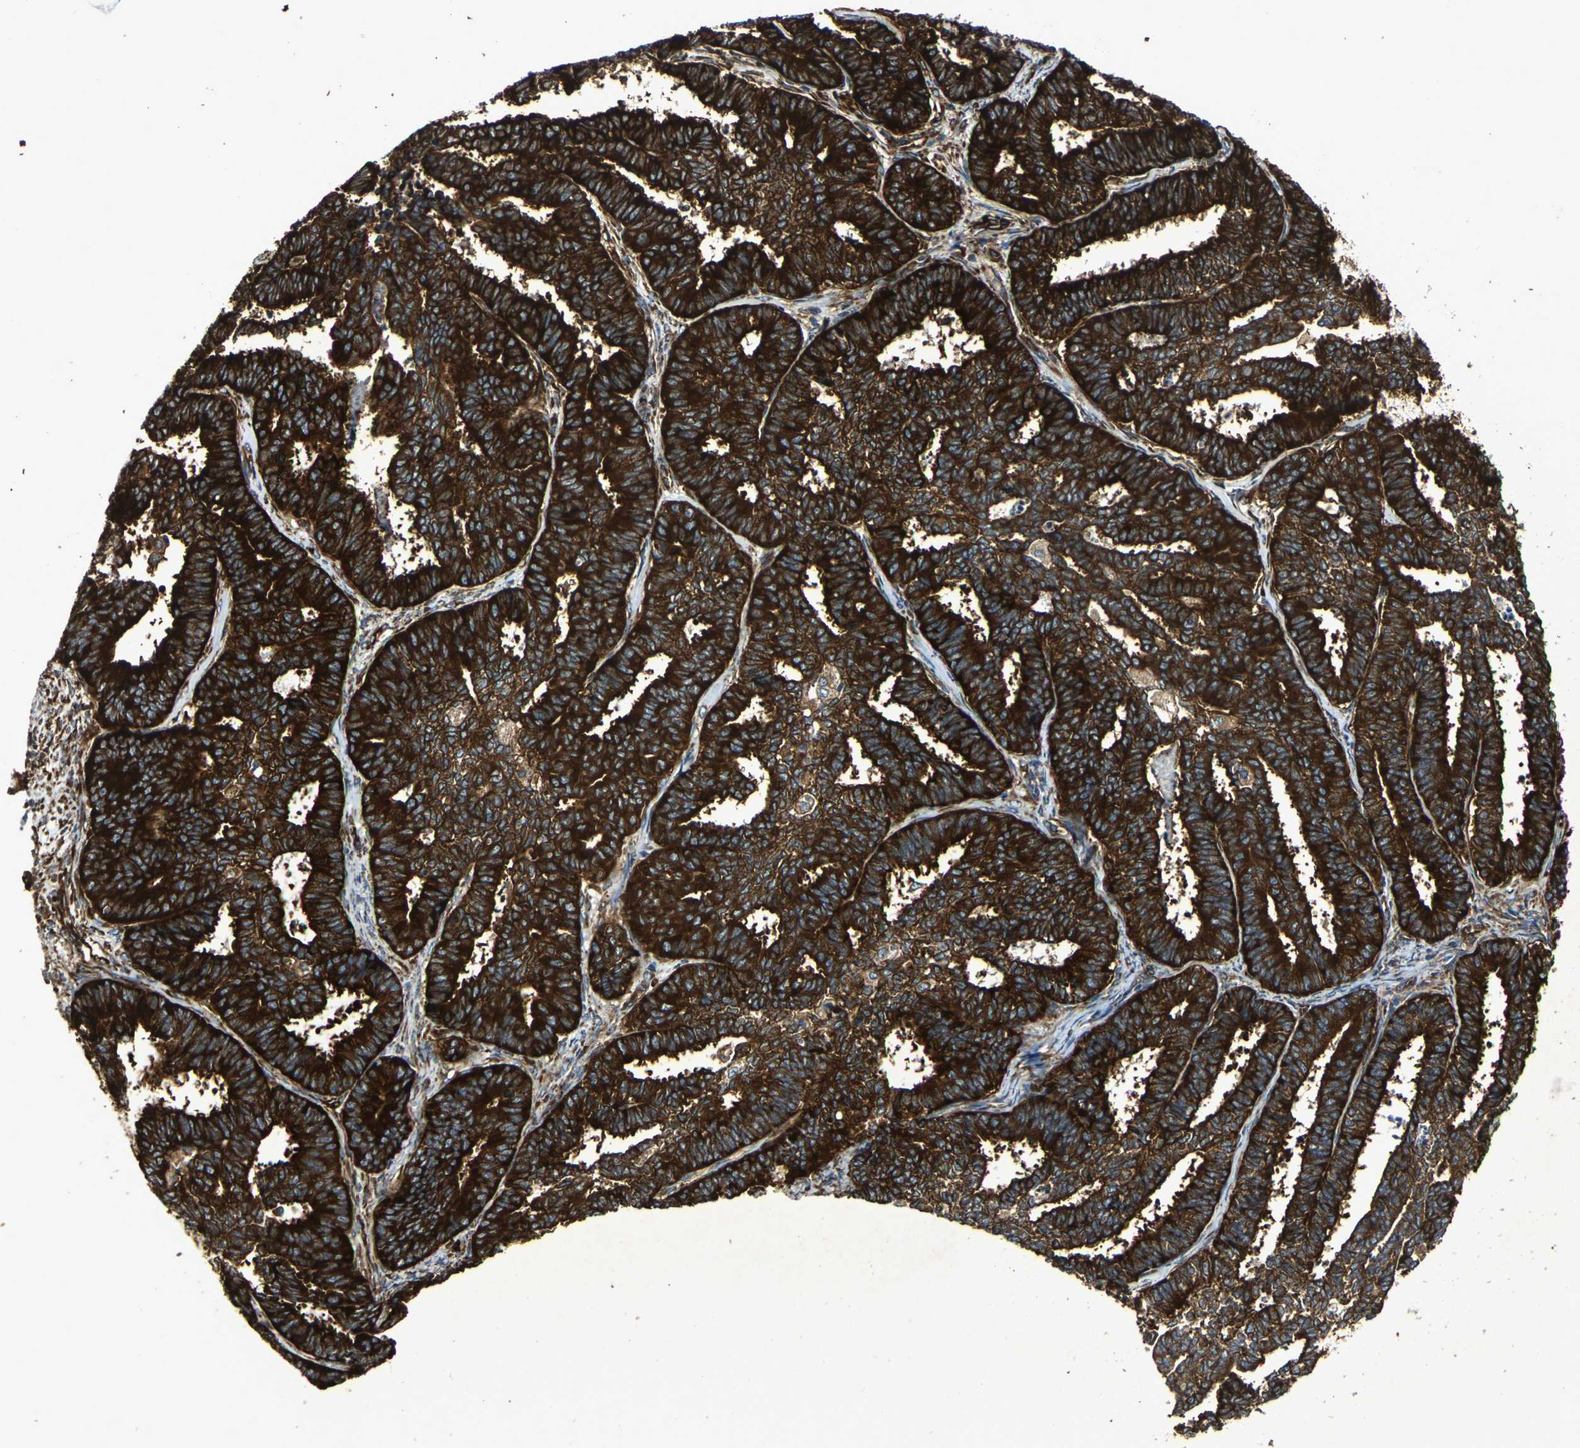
{"staining": {"intensity": "strong", "quantity": ">75%", "location": "cytoplasmic/membranous"}, "tissue": "endometrial cancer", "cell_type": "Tumor cells", "image_type": "cancer", "snomed": [{"axis": "morphology", "description": "Adenocarcinoma, NOS"}, {"axis": "topography", "description": "Endometrium"}], "caption": "Protein staining demonstrates strong cytoplasmic/membranous staining in approximately >75% of tumor cells in endometrial cancer. Immunohistochemistry (ihc) stains the protein of interest in brown and the nuclei are stained blue.", "gene": "MARCHF2", "patient": {"sex": "female", "age": 70}}